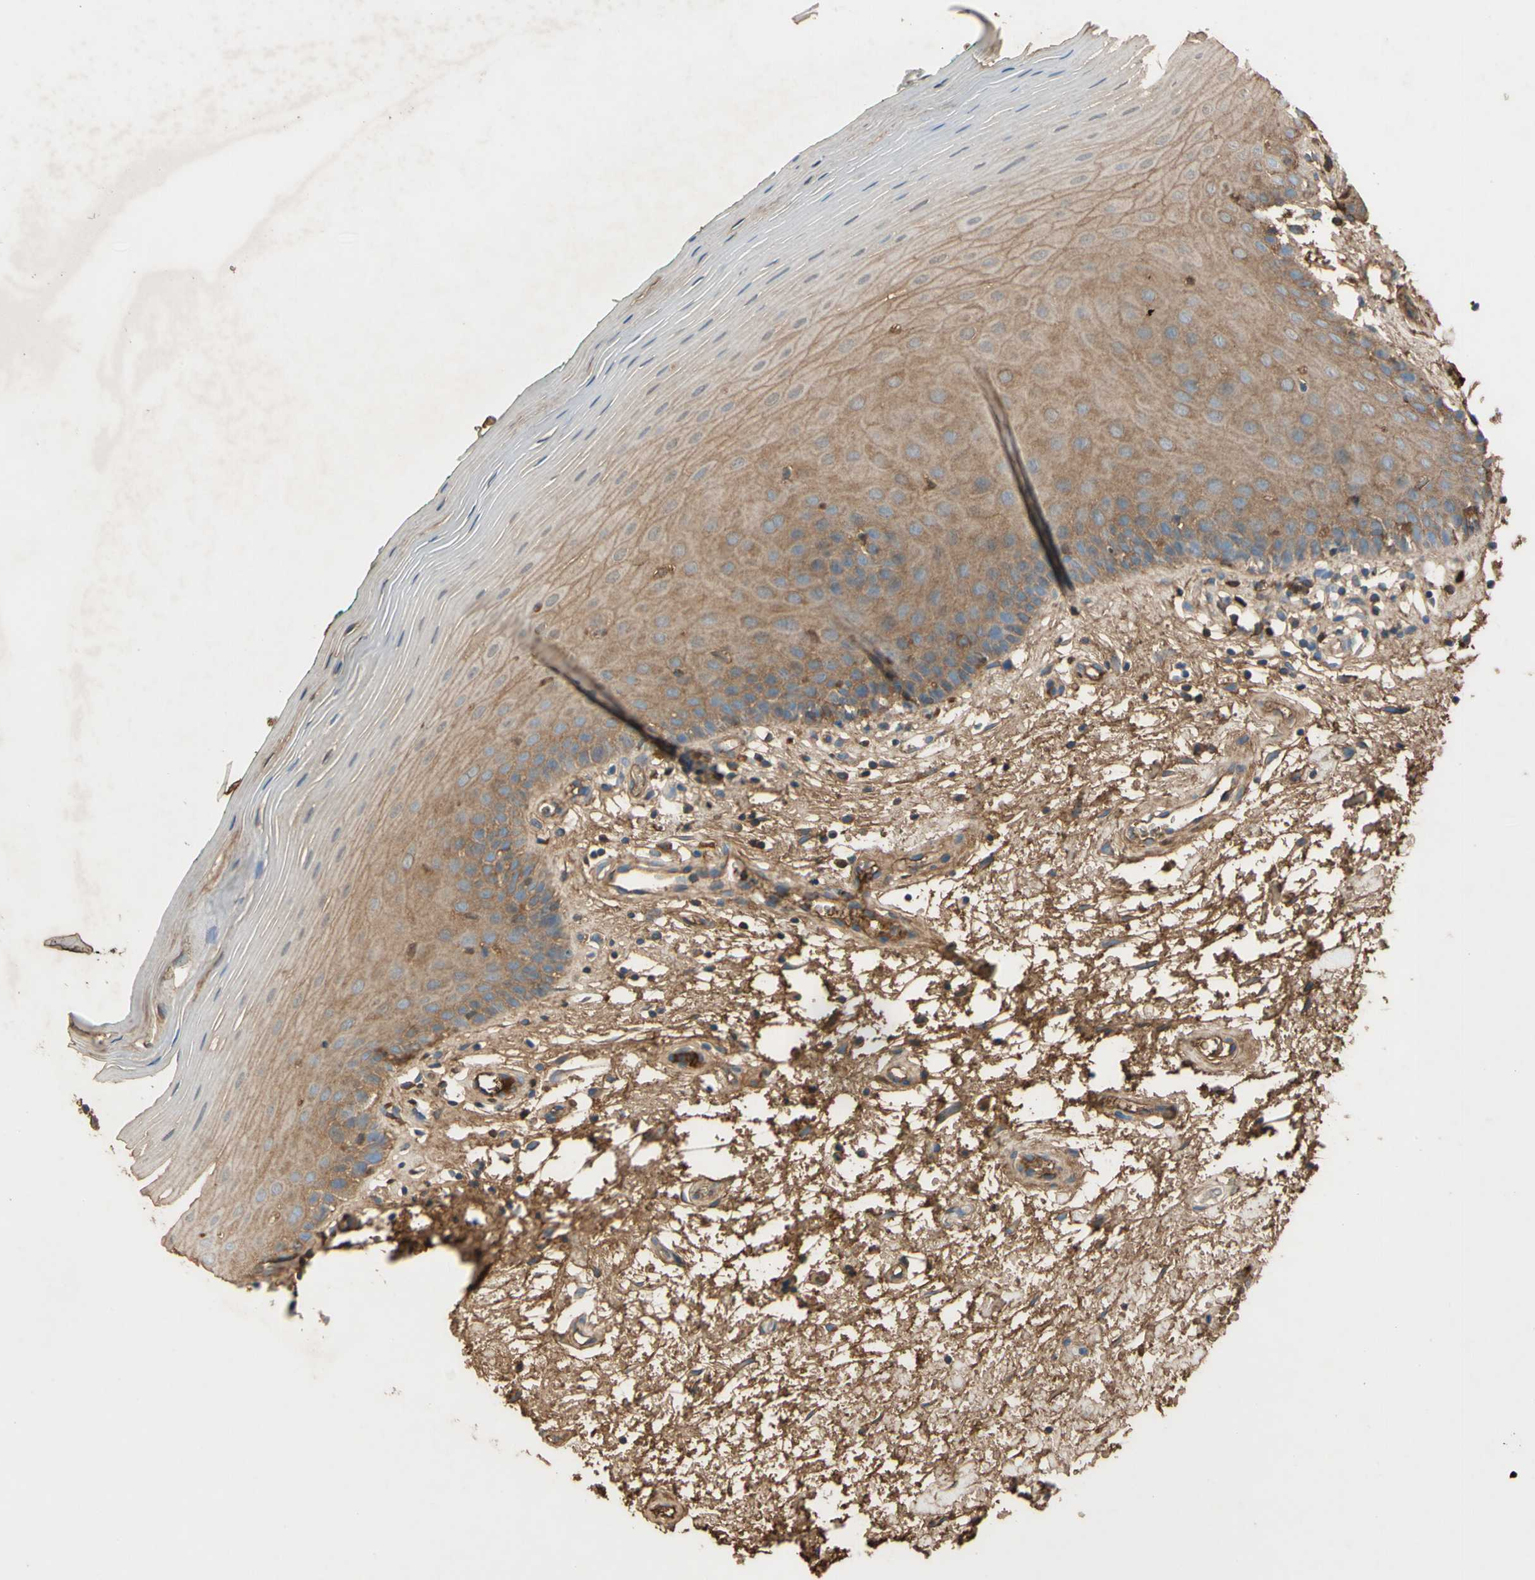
{"staining": {"intensity": "moderate", "quantity": "25%-75%", "location": "cytoplasmic/membranous,nuclear"}, "tissue": "oral mucosa", "cell_type": "Squamous epithelial cells", "image_type": "normal", "snomed": [{"axis": "morphology", "description": "Normal tissue, NOS"}, {"axis": "topography", "description": "Skeletal muscle"}, {"axis": "topography", "description": "Oral tissue"}], "caption": "Immunohistochemical staining of benign oral mucosa displays moderate cytoplasmic/membranous,nuclear protein positivity in about 25%-75% of squamous epithelial cells.", "gene": "TIMP2", "patient": {"sex": "male", "age": 58}}